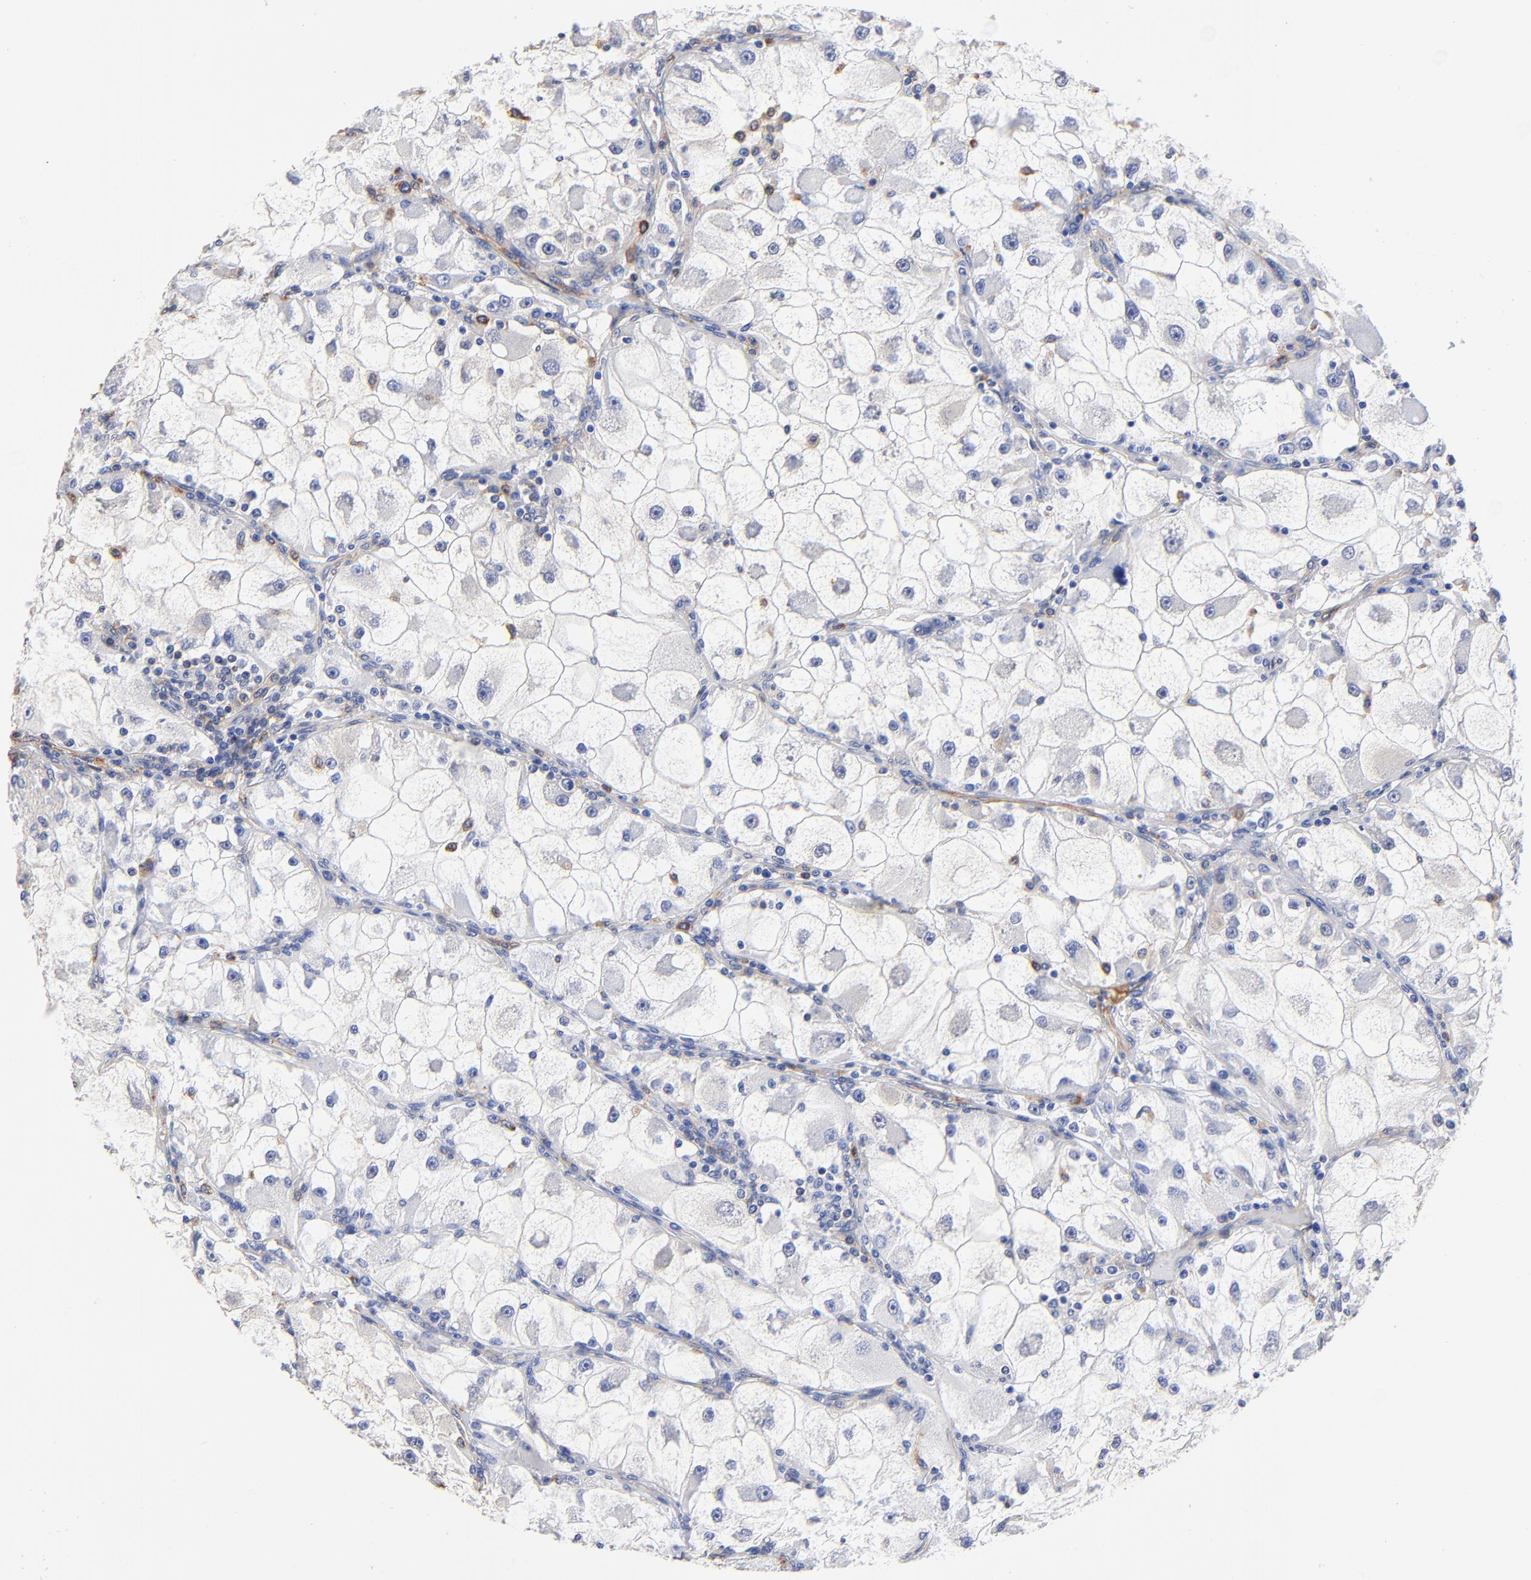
{"staining": {"intensity": "negative", "quantity": "none", "location": "none"}, "tissue": "renal cancer", "cell_type": "Tumor cells", "image_type": "cancer", "snomed": [{"axis": "morphology", "description": "Adenocarcinoma, NOS"}, {"axis": "topography", "description": "Kidney"}], "caption": "Renal adenocarcinoma was stained to show a protein in brown. There is no significant expression in tumor cells.", "gene": "TAGLN2", "patient": {"sex": "female", "age": 73}}